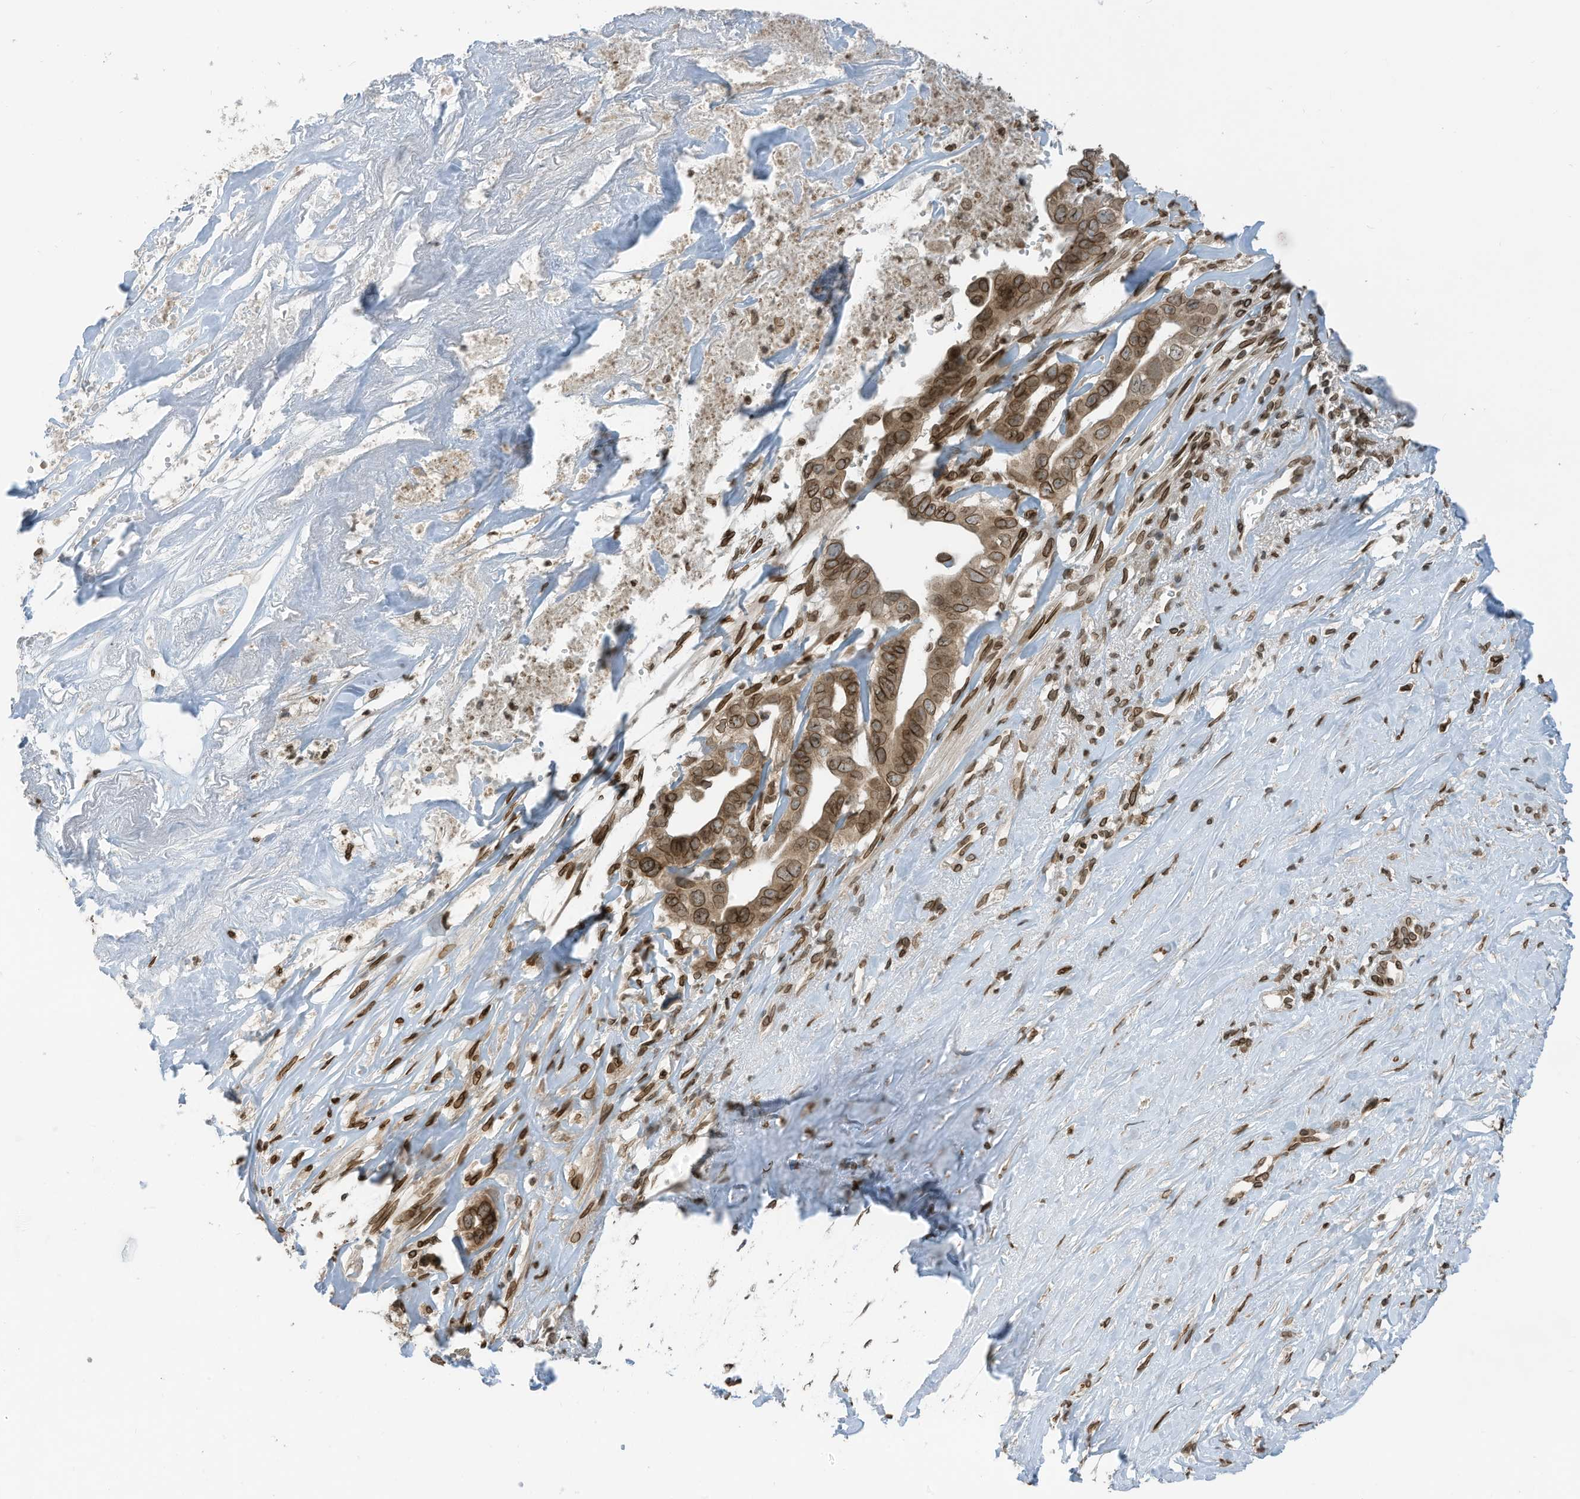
{"staining": {"intensity": "moderate", "quantity": ">75%", "location": "cytoplasmic/membranous,nuclear"}, "tissue": "liver cancer", "cell_type": "Tumor cells", "image_type": "cancer", "snomed": [{"axis": "morphology", "description": "Cholangiocarcinoma"}, {"axis": "topography", "description": "Liver"}], "caption": "DAB (3,3'-diaminobenzidine) immunohistochemical staining of human liver cancer (cholangiocarcinoma) displays moderate cytoplasmic/membranous and nuclear protein staining in about >75% of tumor cells.", "gene": "RABL3", "patient": {"sex": "female", "age": 79}}